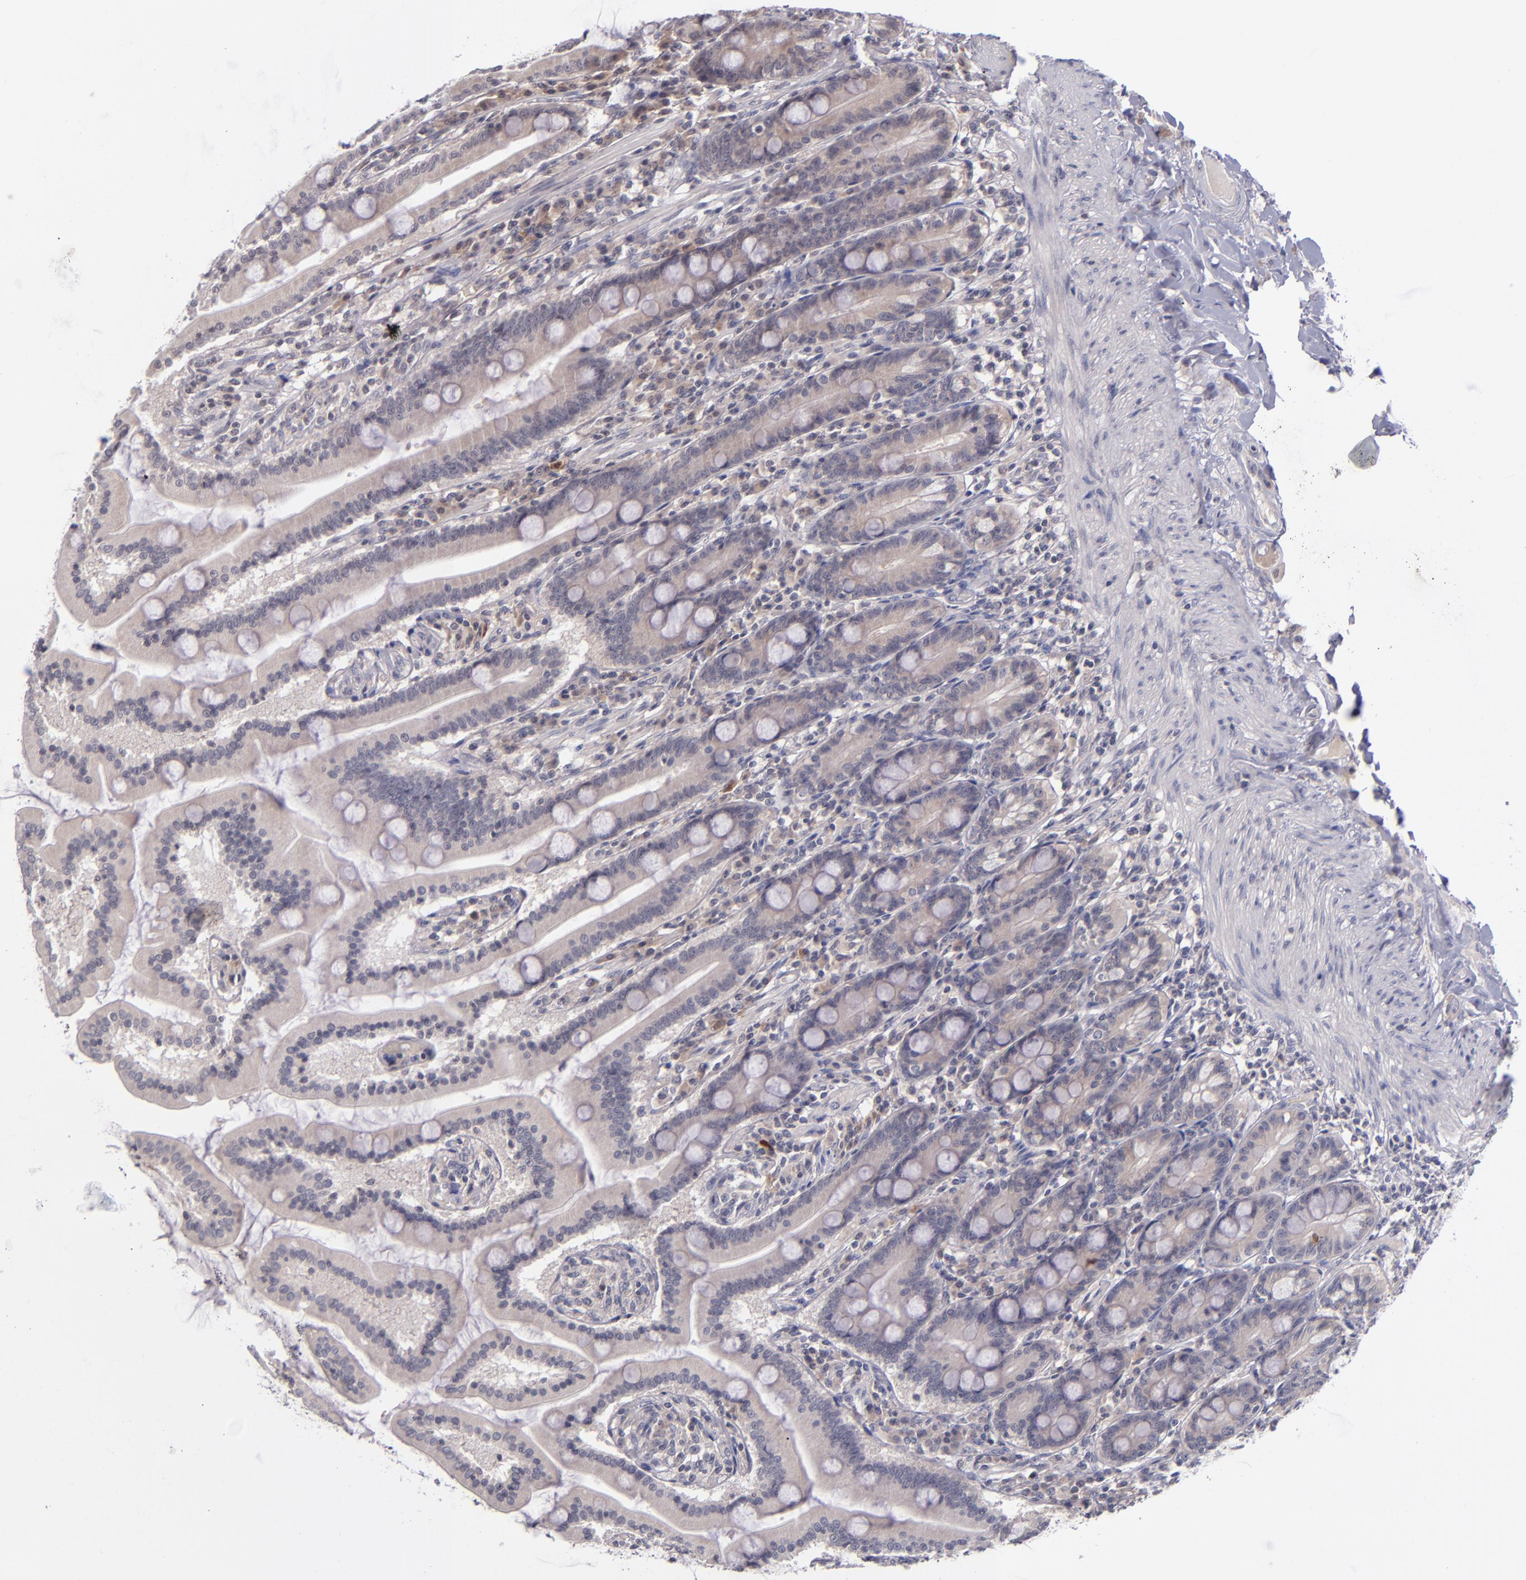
{"staining": {"intensity": "weak", "quantity": ">75%", "location": "cytoplasmic/membranous"}, "tissue": "duodenum", "cell_type": "Glandular cells", "image_type": "normal", "snomed": [{"axis": "morphology", "description": "Normal tissue, NOS"}, {"axis": "topography", "description": "Duodenum"}], "caption": "Brown immunohistochemical staining in unremarkable human duodenum demonstrates weak cytoplasmic/membranous positivity in about >75% of glandular cells.", "gene": "TSC2", "patient": {"sex": "female", "age": 64}}